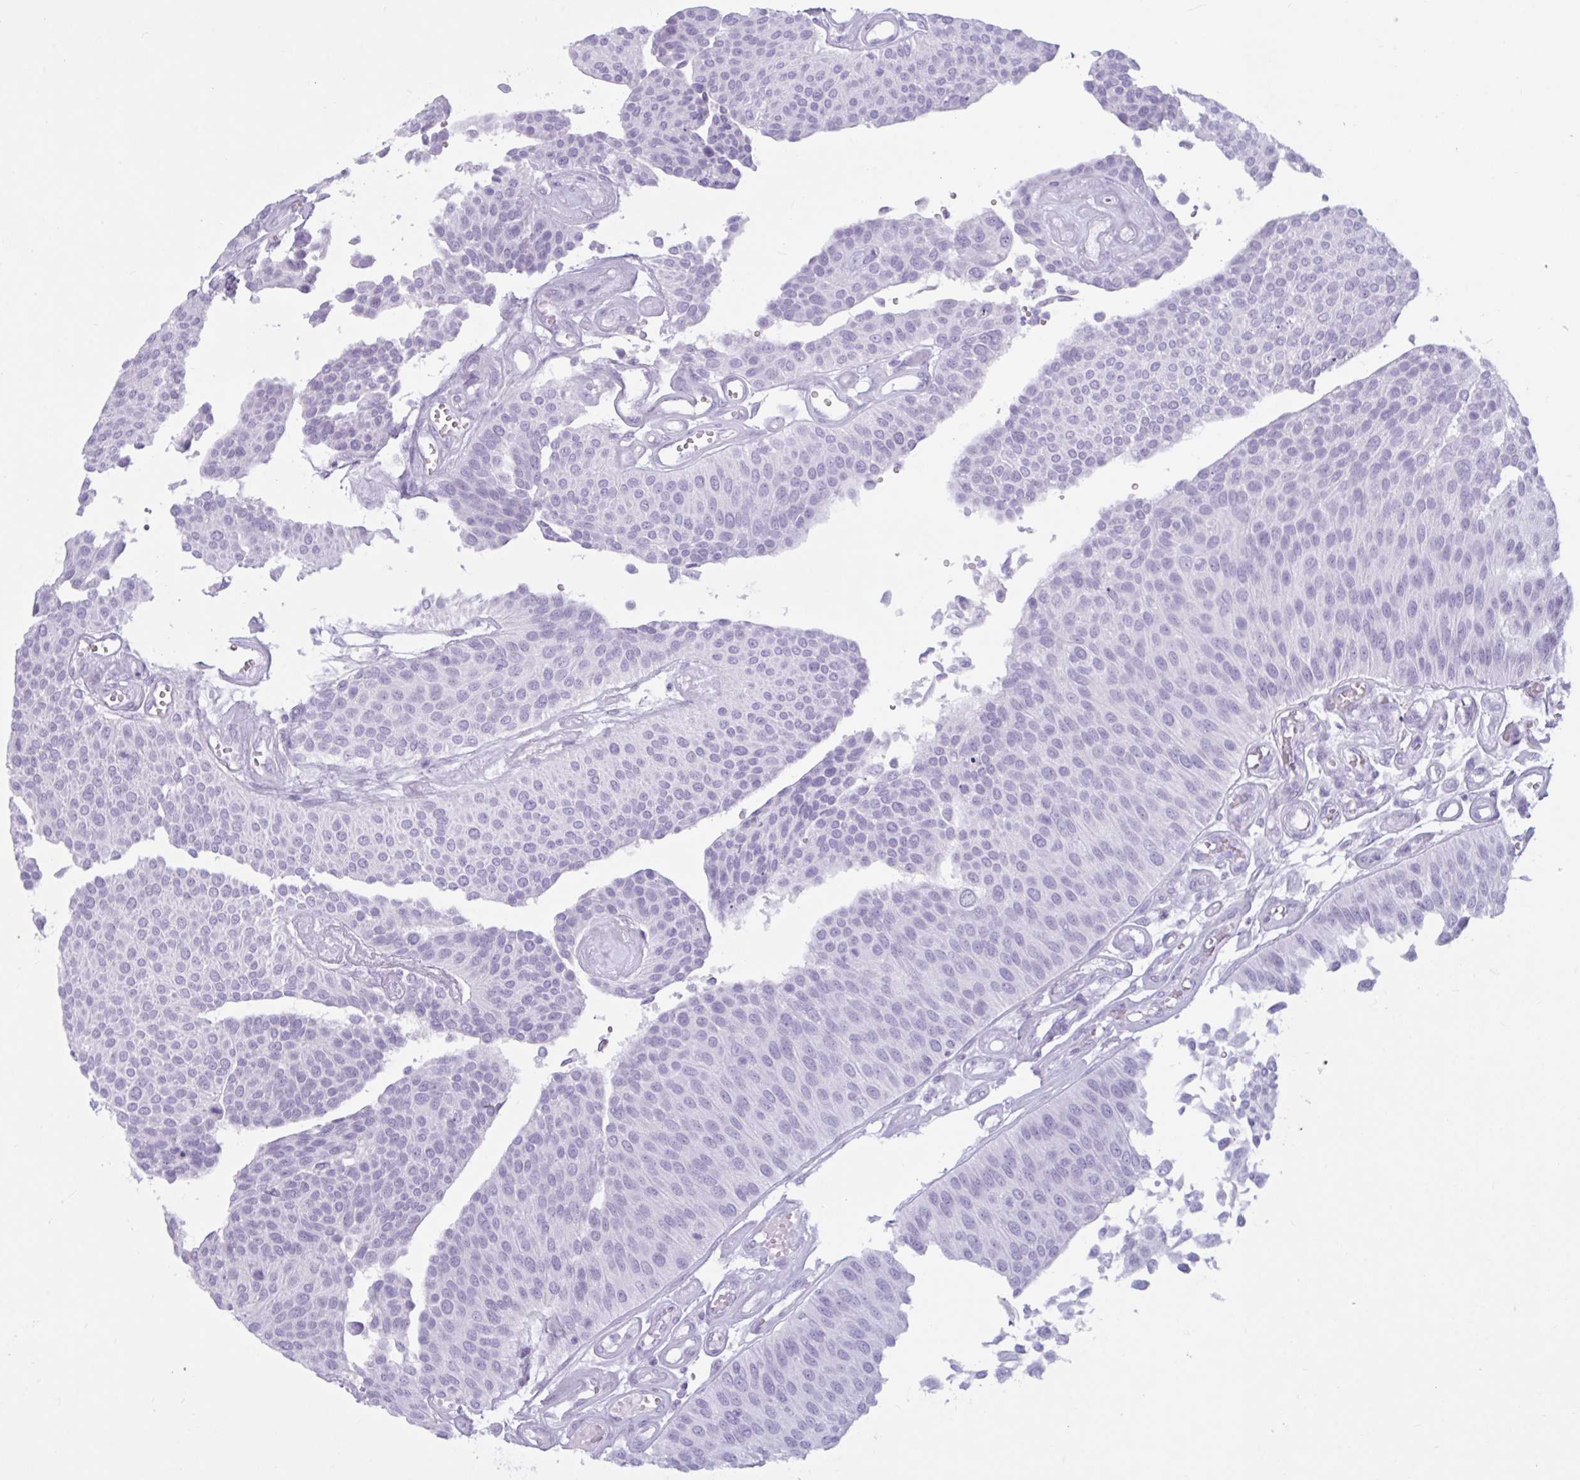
{"staining": {"intensity": "negative", "quantity": "none", "location": "none"}, "tissue": "urothelial cancer", "cell_type": "Tumor cells", "image_type": "cancer", "snomed": [{"axis": "morphology", "description": "Urothelial carcinoma, NOS"}, {"axis": "topography", "description": "Urinary bladder"}], "caption": "Immunohistochemistry (IHC) photomicrograph of human transitional cell carcinoma stained for a protein (brown), which reveals no expression in tumor cells.", "gene": "BBS10", "patient": {"sex": "male", "age": 55}}